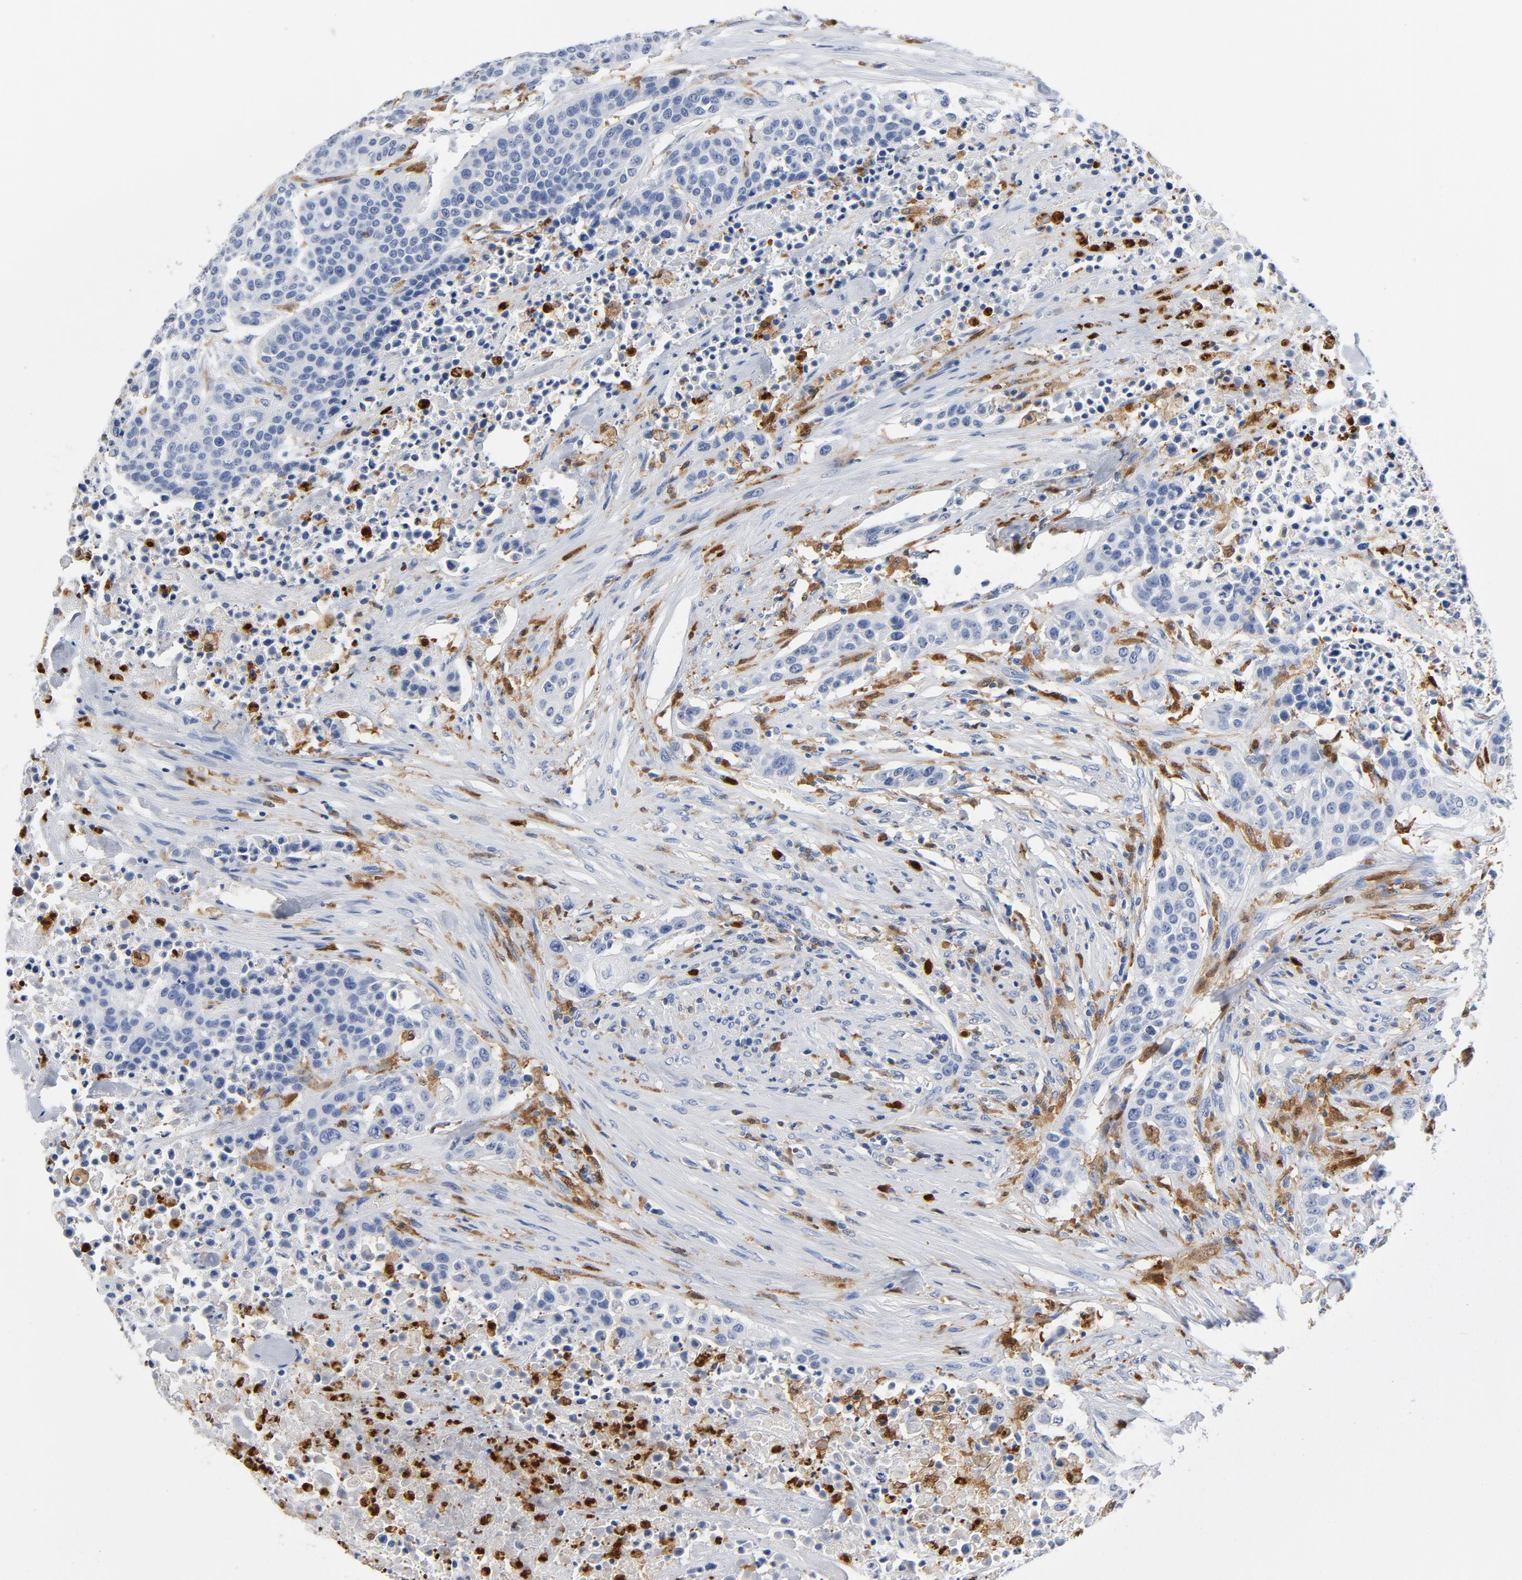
{"staining": {"intensity": "negative", "quantity": "none", "location": "none"}, "tissue": "urothelial cancer", "cell_type": "Tumor cells", "image_type": "cancer", "snomed": [{"axis": "morphology", "description": "Urothelial carcinoma, High grade"}, {"axis": "topography", "description": "Urinary bladder"}], "caption": "IHC photomicrograph of high-grade urothelial carcinoma stained for a protein (brown), which demonstrates no staining in tumor cells. The staining is performed using DAB brown chromogen with nuclei counter-stained in using hematoxylin.", "gene": "NCF1", "patient": {"sex": "male", "age": 74}}